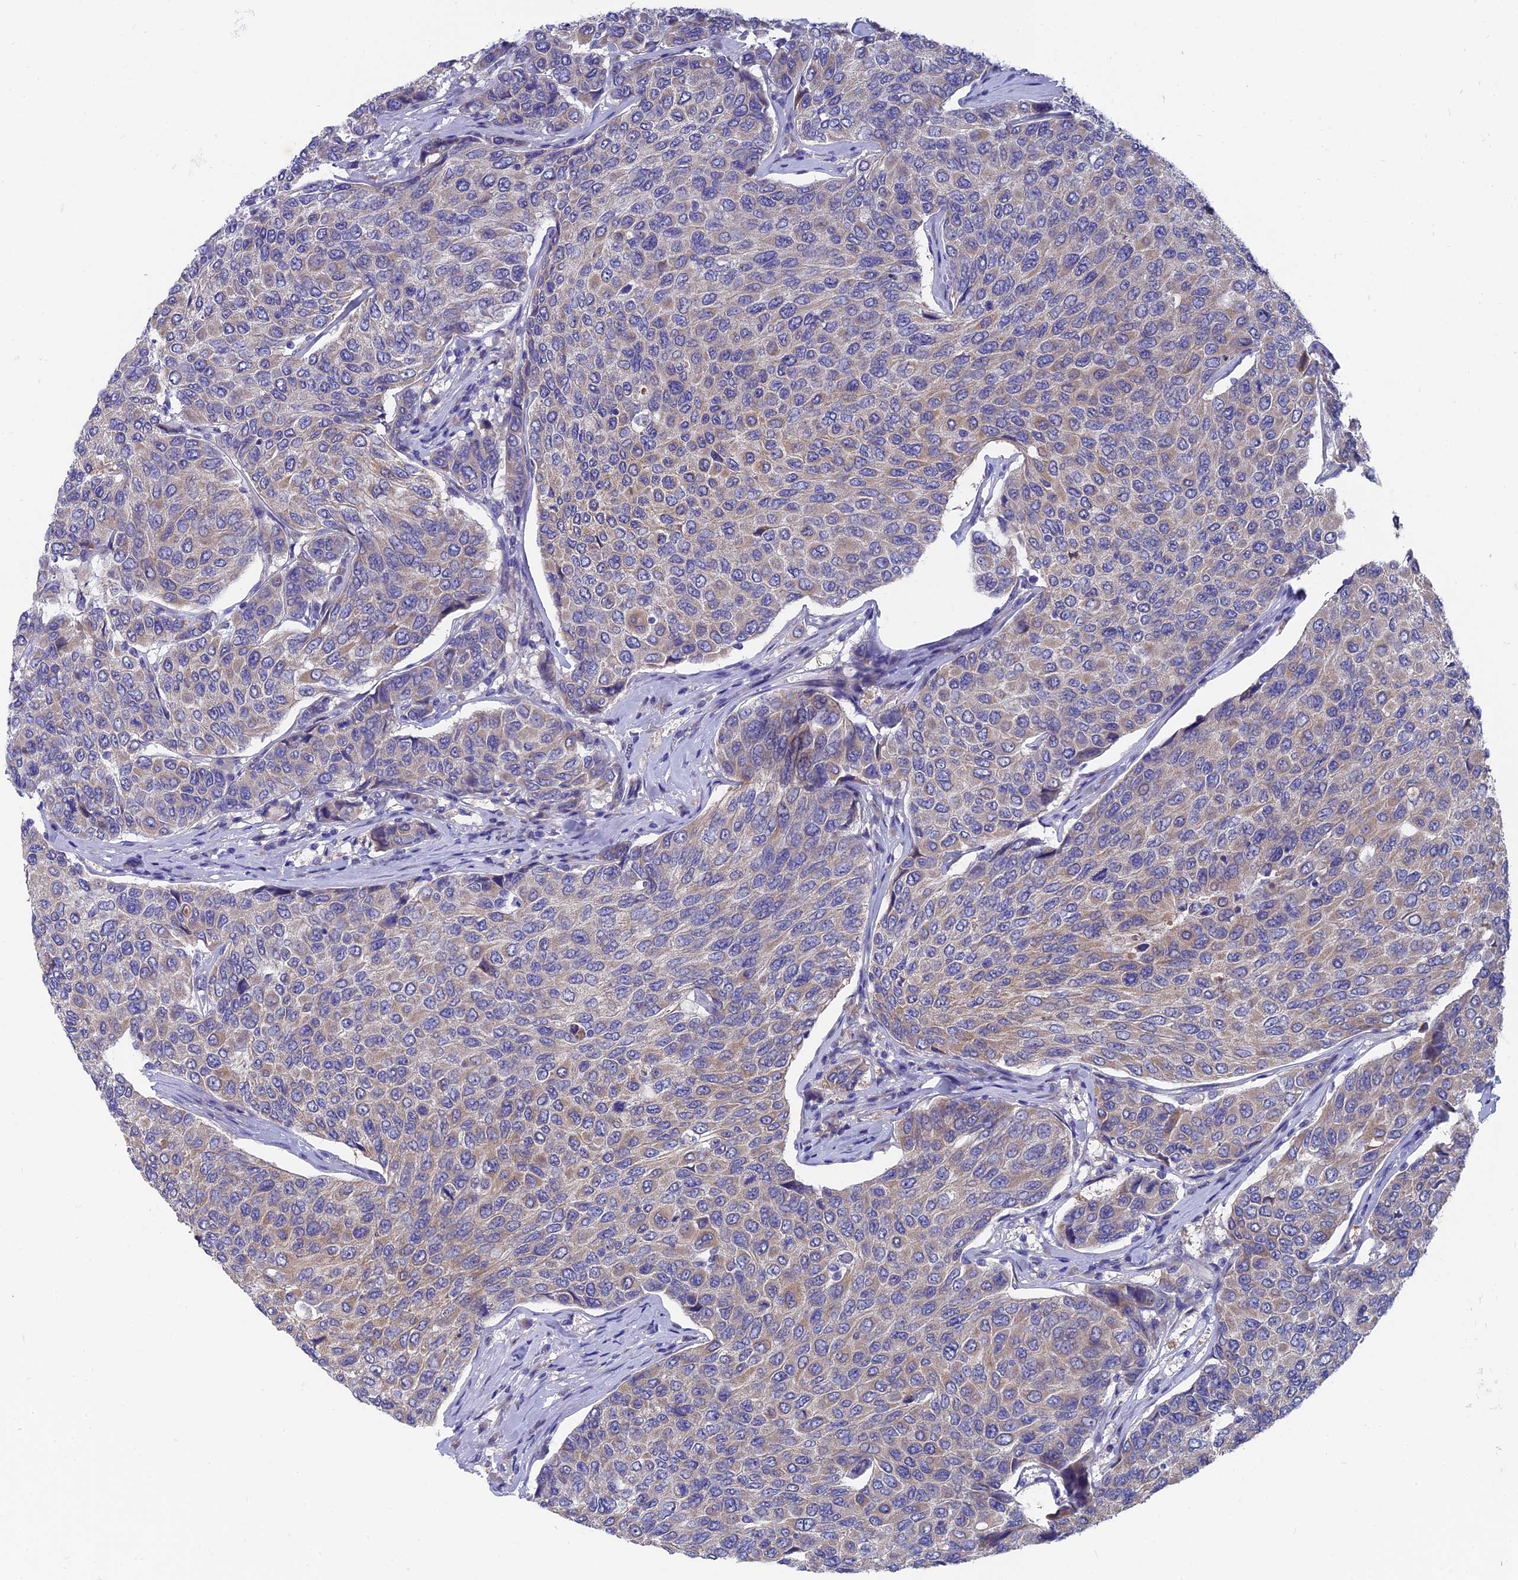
{"staining": {"intensity": "weak", "quantity": "25%-75%", "location": "cytoplasmic/membranous"}, "tissue": "breast cancer", "cell_type": "Tumor cells", "image_type": "cancer", "snomed": [{"axis": "morphology", "description": "Duct carcinoma"}, {"axis": "topography", "description": "Breast"}], "caption": "Intraductal carcinoma (breast) stained for a protein demonstrates weak cytoplasmic/membranous positivity in tumor cells. (IHC, brightfield microscopy, high magnification).", "gene": "AK4", "patient": {"sex": "female", "age": 55}}